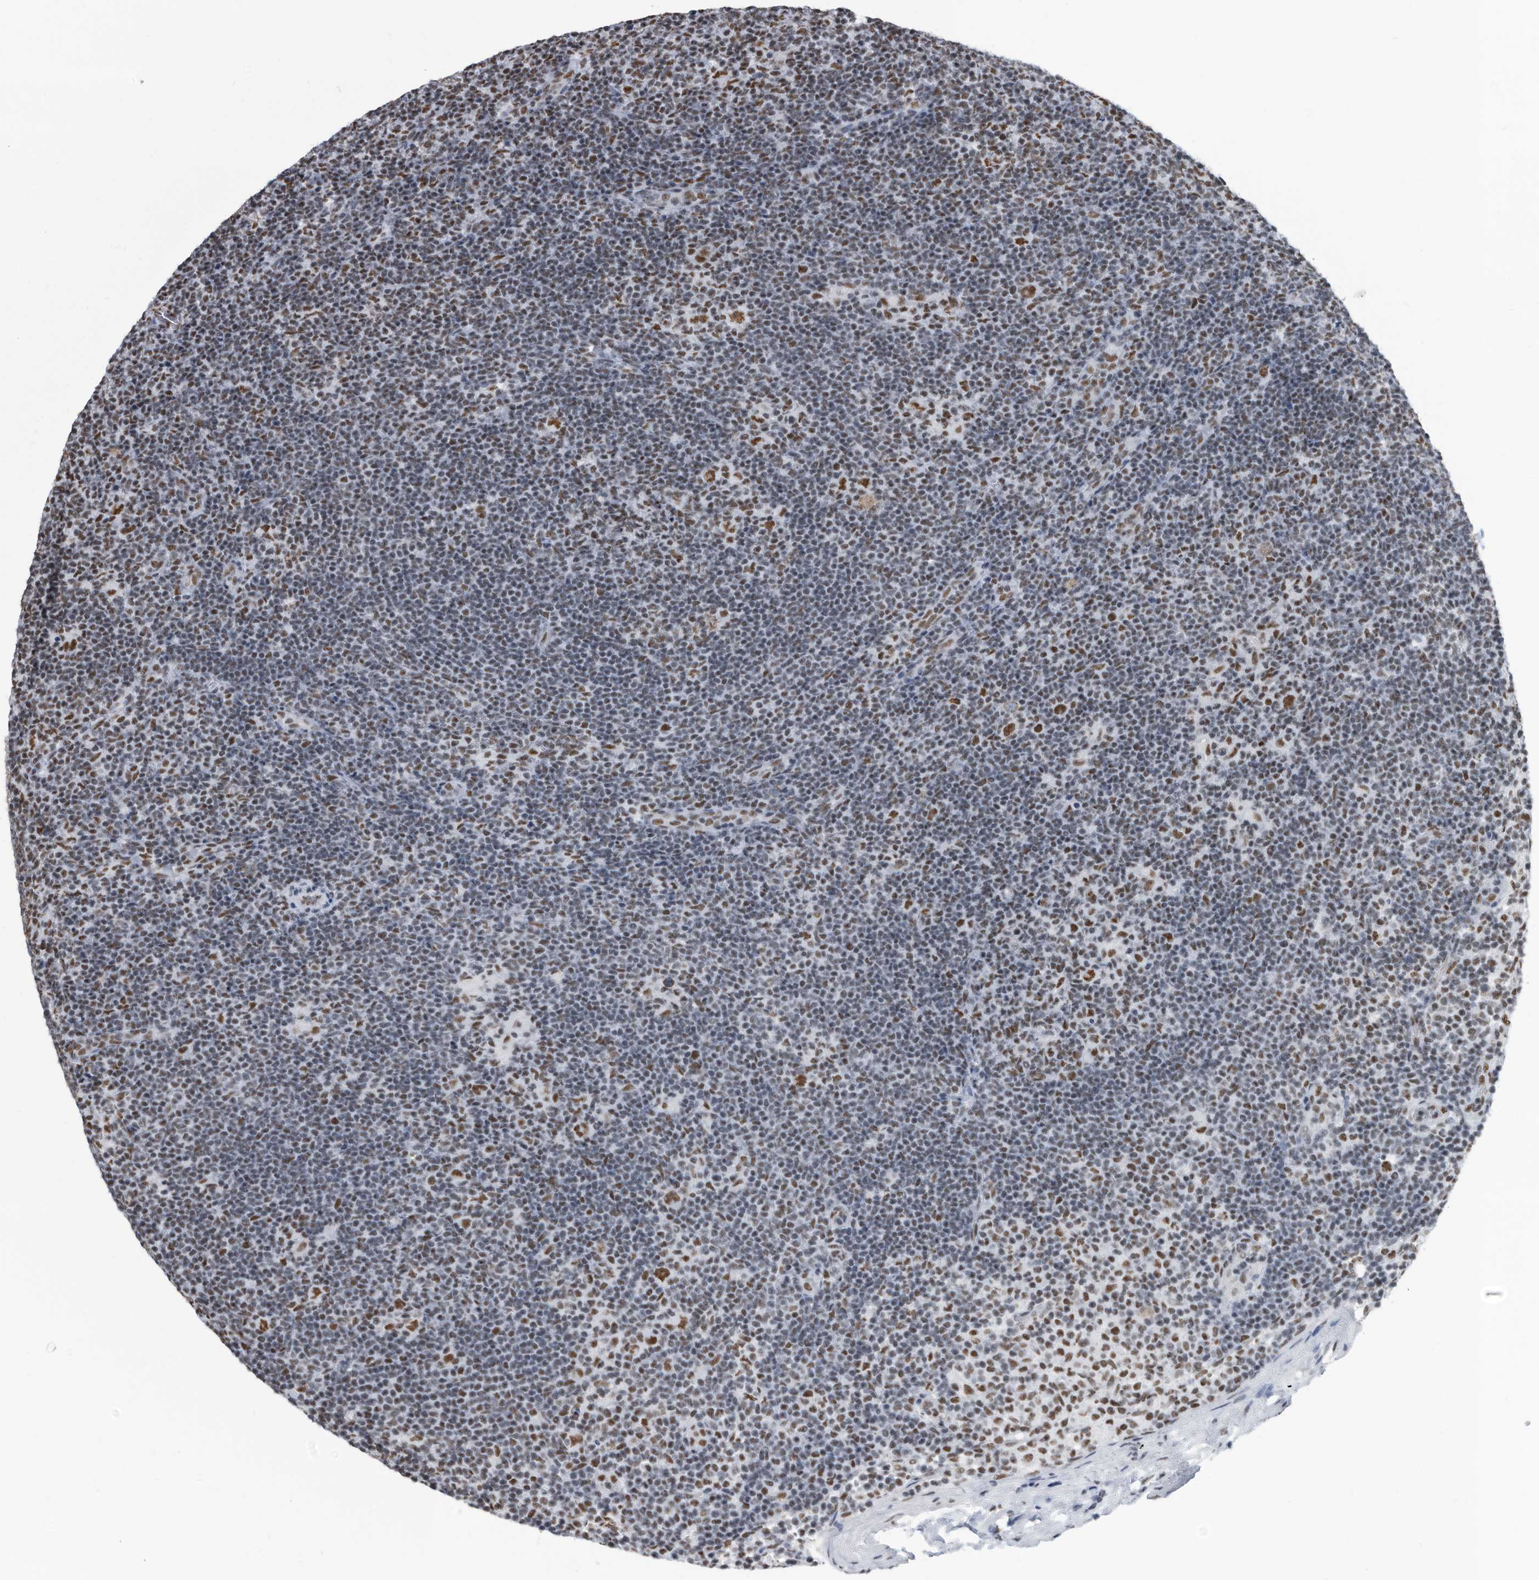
{"staining": {"intensity": "strong", "quantity": ">75%", "location": "nuclear"}, "tissue": "lymphoma", "cell_type": "Tumor cells", "image_type": "cancer", "snomed": [{"axis": "morphology", "description": "Hodgkin's disease, NOS"}, {"axis": "topography", "description": "Lymph node"}], "caption": "Immunohistochemistry (IHC) staining of Hodgkin's disease, which reveals high levels of strong nuclear staining in approximately >75% of tumor cells indicating strong nuclear protein staining. The staining was performed using DAB (brown) for protein detection and nuclei were counterstained in hematoxylin (blue).", "gene": "SF3A1", "patient": {"sex": "female", "age": 57}}